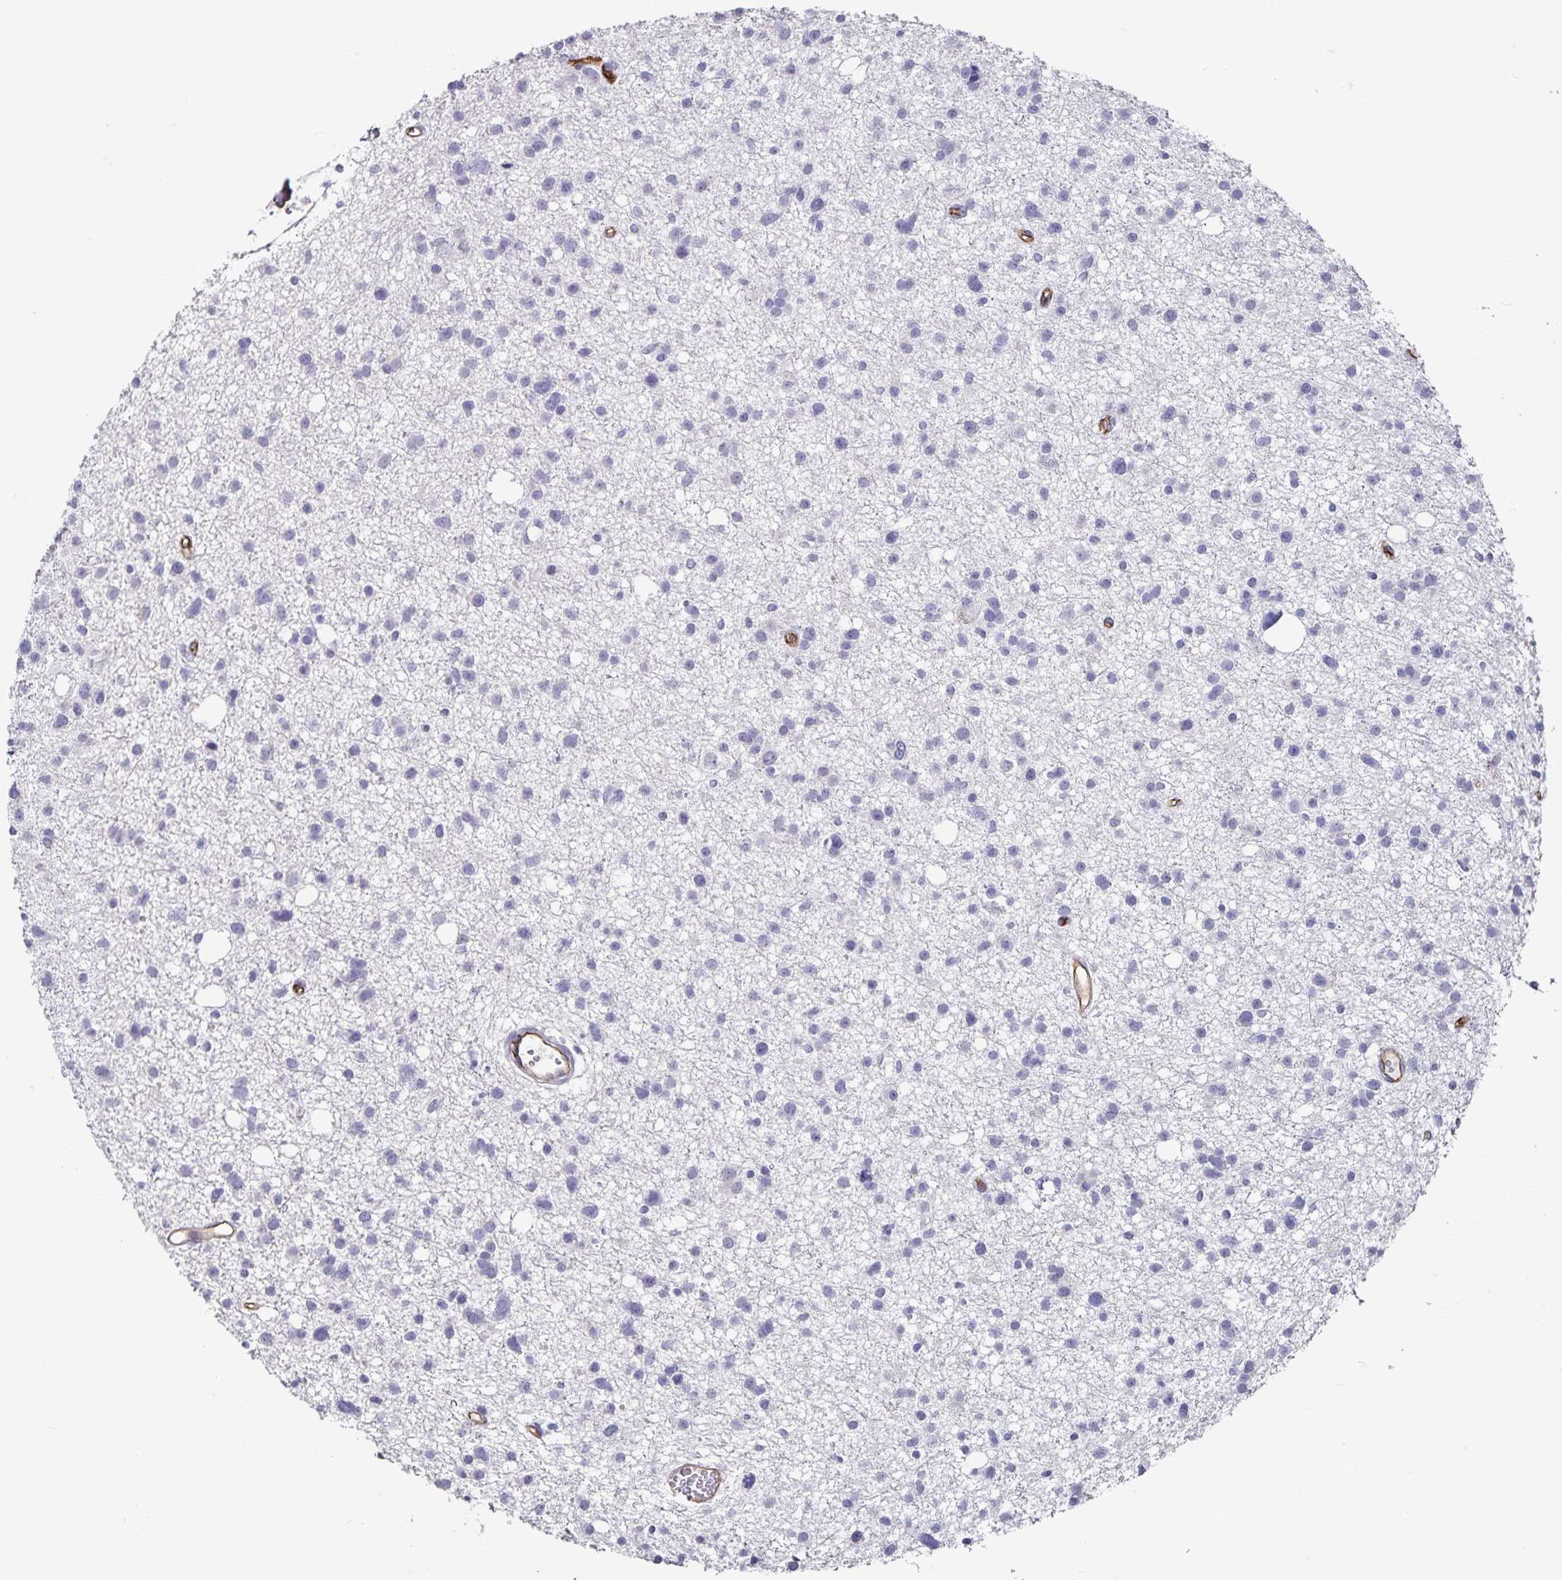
{"staining": {"intensity": "negative", "quantity": "none", "location": "none"}, "tissue": "glioma", "cell_type": "Tumor cells", "image_type": "cancer", "snomed": [{"axis": "morphology", "description": "Glioma, malignant, High grade"}, {"axis": "topography", "description": "Brain"}], "caption": "Glioma was stained to show a protein in brown. There is no significant positivity in tumor cells. The staining is performed using DAB brown chromogen with nuclei counter-stained in using hematoxylin.", "gene": "PODXL", "patient": {"sex": "male", "age": 23}}